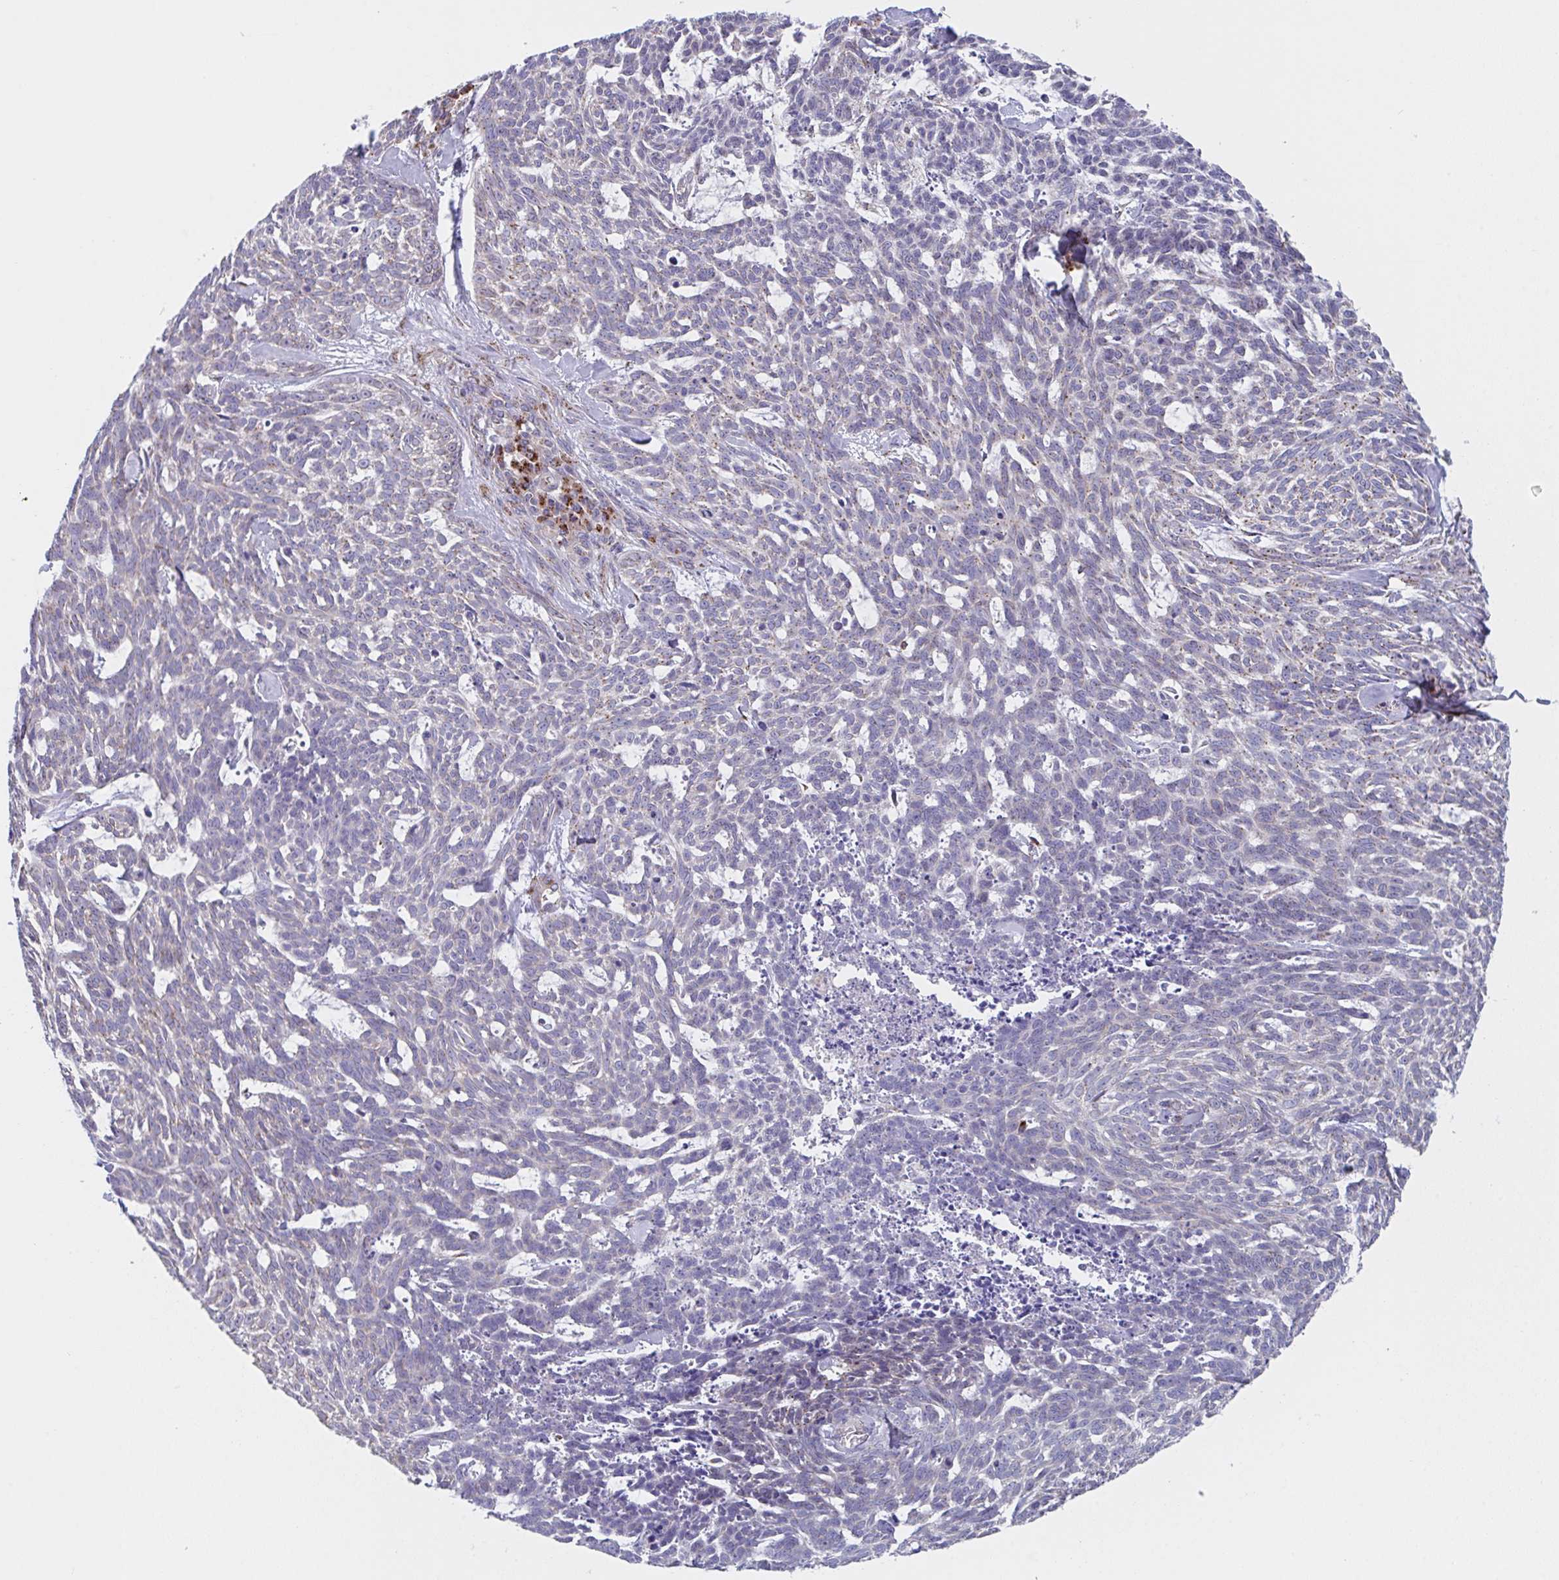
{"staining": {"intensity": "negative", "quantity": "none", "location": "none"}, "tissue": "skin cancer", "cell_type": "Tumor cells", "image_type": "cancer", "snomed": [{"axis": "morphology", "description": "Basal cell carcinoma"}, {"axis": "topography", "description": "Skin"}], "caption": "Tumor cells show no significant protein positivity in skin cancer (basal cell carcinoma).", "gene": "PROSER3", "patient": {"sex": "female", "age": 93}}